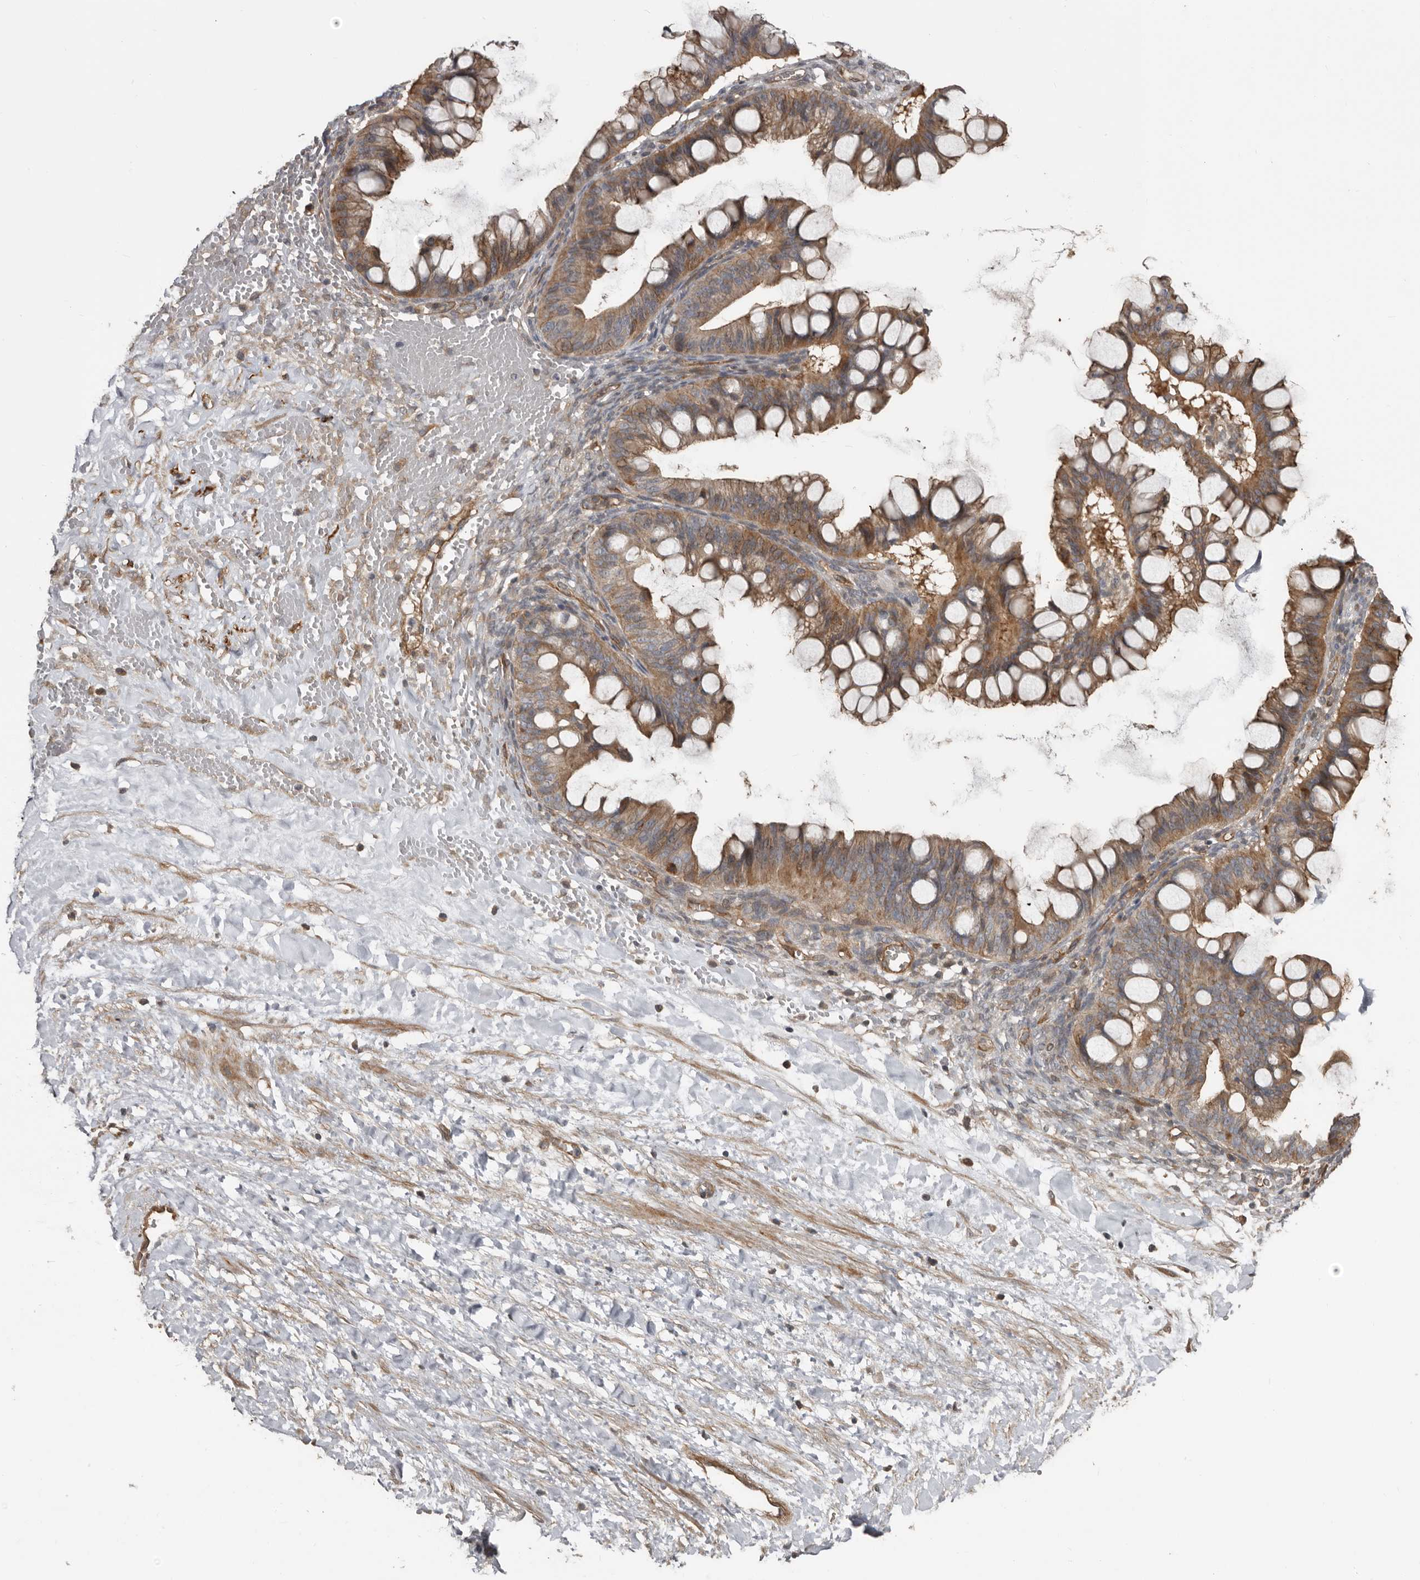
{"staining": {"intensity": "weak", "quantity": ">75%", "location": "cytoplasmic/membranous"}, "tissue": "ovarian cancer", "cell_type": "Tumor cells", "image_type": "cancer", "snomed": [{"axis": "morphology", "description": "Cystadenocarcinoma, mucinous, NOS"}, {"axis": "topography", "description": "Ovary"}], "caption": "Immunohistochemical staining of mucinous cystadenocarcinoma (ovarian) displays low levels of weak cytoplasmic/membranous protein staining in about >75% of tumor cells. The staining is performed using DAB (3,3'-diaminobenzidine) brown chromogen to label protein expression. The nuclei are counter-stained blue using hematoxylin.", "gene": "EXOC3L1", "patient": {"sex": "female", "age": 73}}